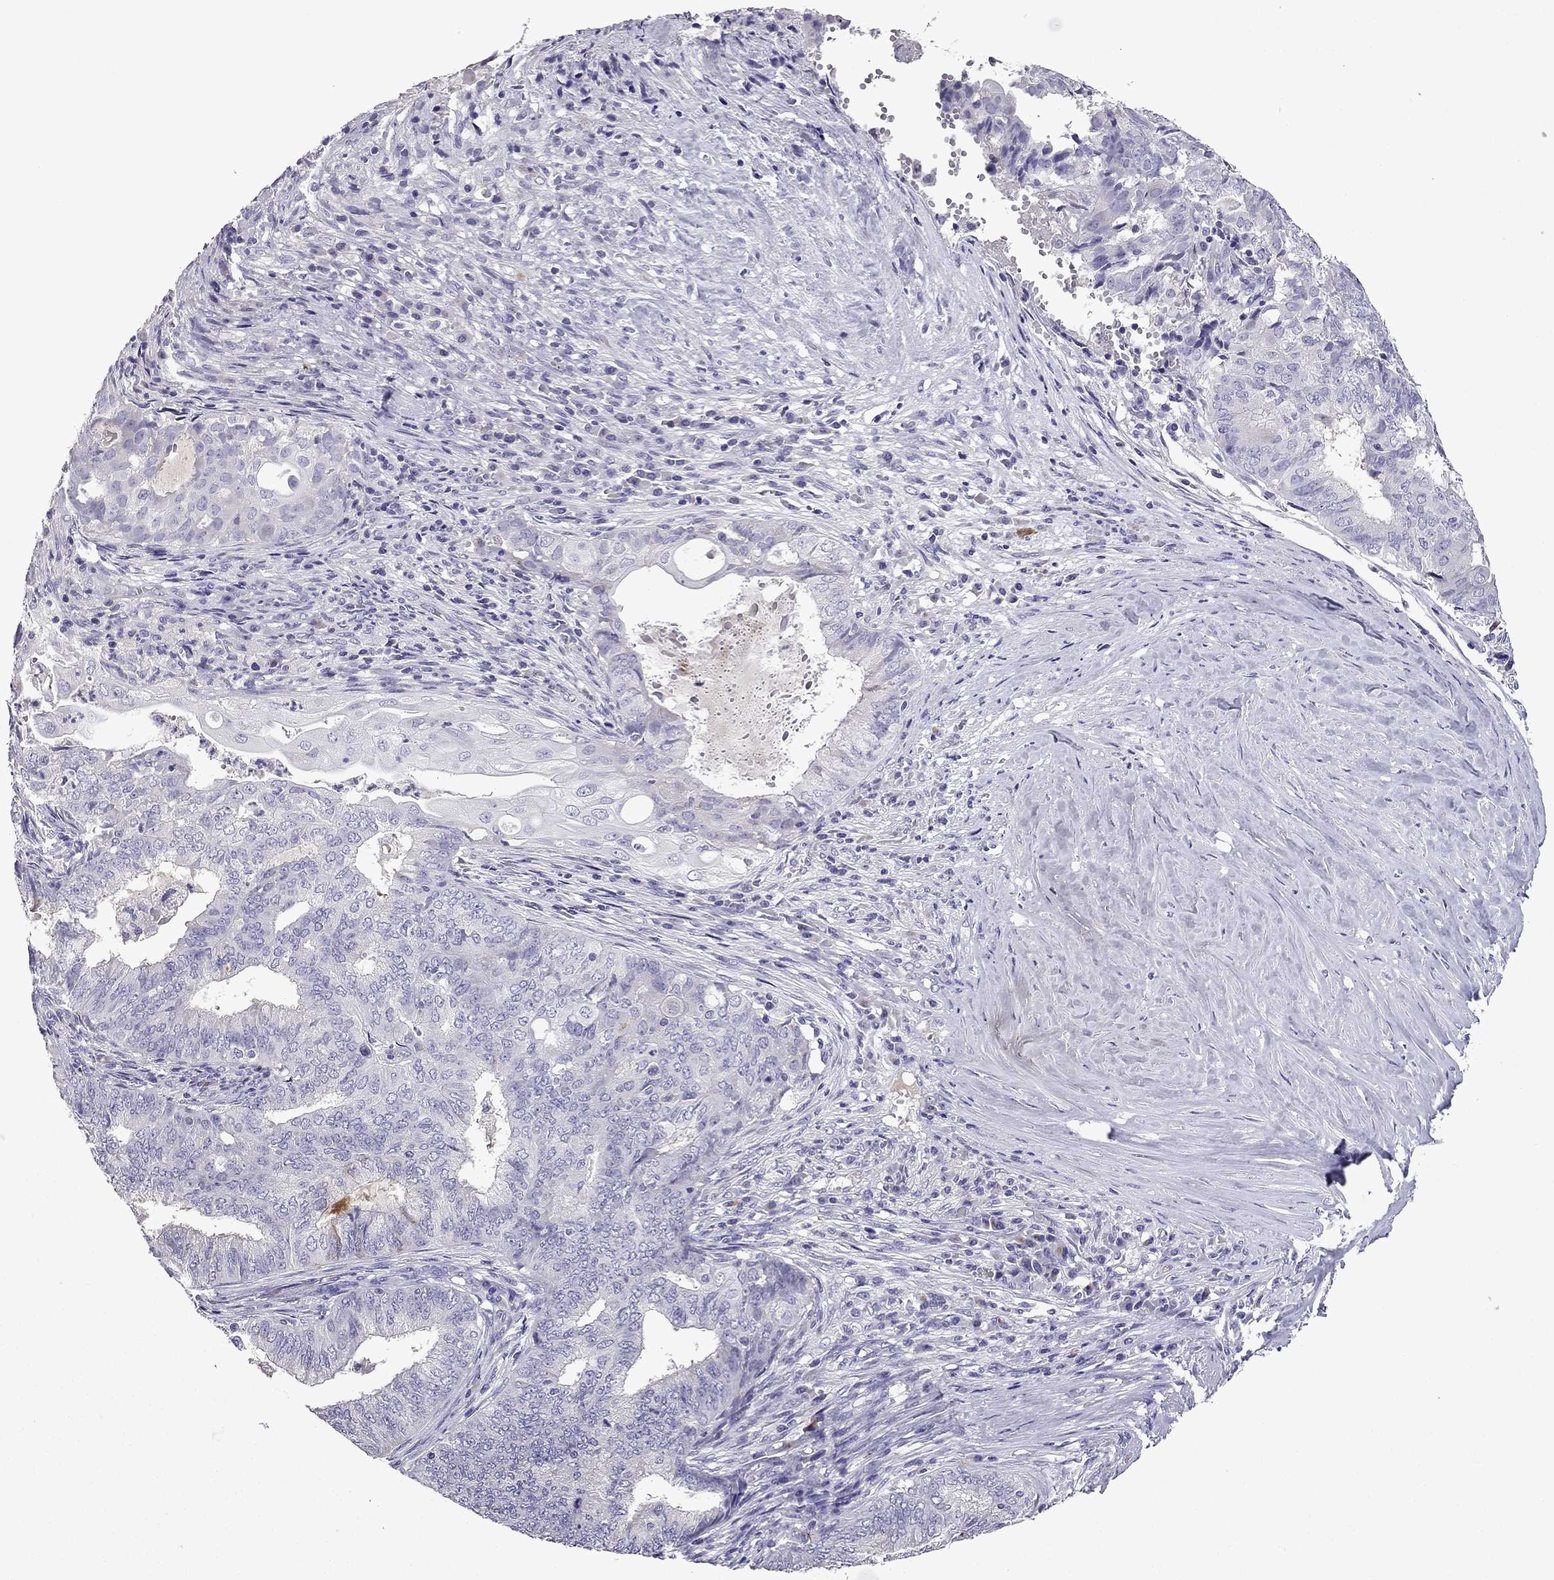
{"staining": {"intensity": "negative", "quantity": "none", "location": "none"}, "tissue": "endometrial cancer", "cell_type": "Tumor cells", "image_type": "cancer", "snomed": [{"axis": "morphology", "description": "Adenocarcinoma, NOS"}, {"axis": "topography", "description": "Endometrium"}], "caption": "This micrograph is of endometrial cancer stained with IHC to label a protein in brown with the nuclei are counter-stained blue. There is no staining in tumor cells. (Immunohistochemistry, brightfield microscopy, high magnification).", "gene": "TTN", "patient": {"sex": "female", "age": 62}}